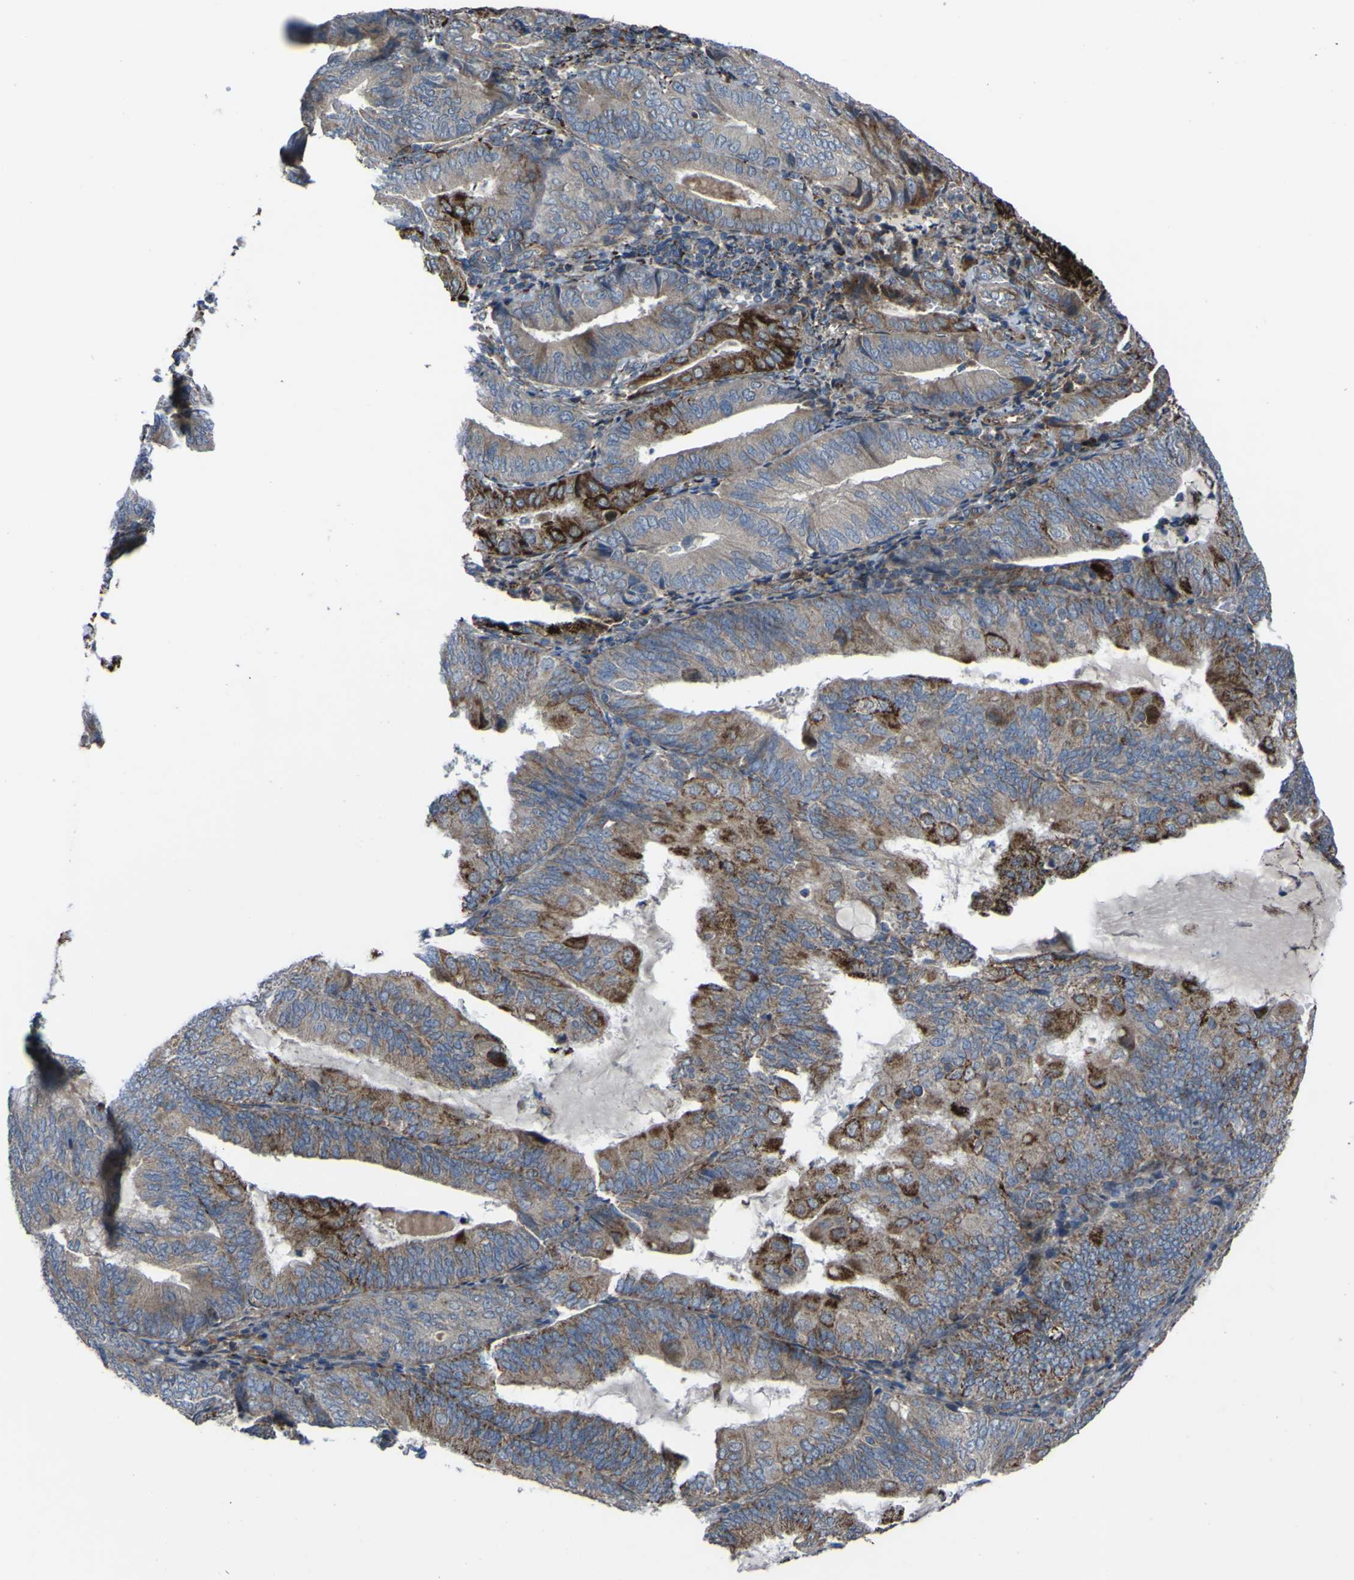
{"staining": {"intensity": "strong", "quantity": "25%-75%", "location": "cytoplasmic/membranous"}, "tissue": "endometrial cancer", "cell_type": "Tumor cells", "image_type": "cancer", "snomed": [{"axis": "morphology", "description": "Adenocarcinoma, NOS"}, {"axis": "topography", "description": "Endometrium"}], "caption": "This image shows IHC staining of human endometrial cancer, with high strong cytoplasmic/membranous expression in about 25%-75% of tumor cells.", "gene": "GPLD1", "patient": {"sex": "female", "age": 81}}